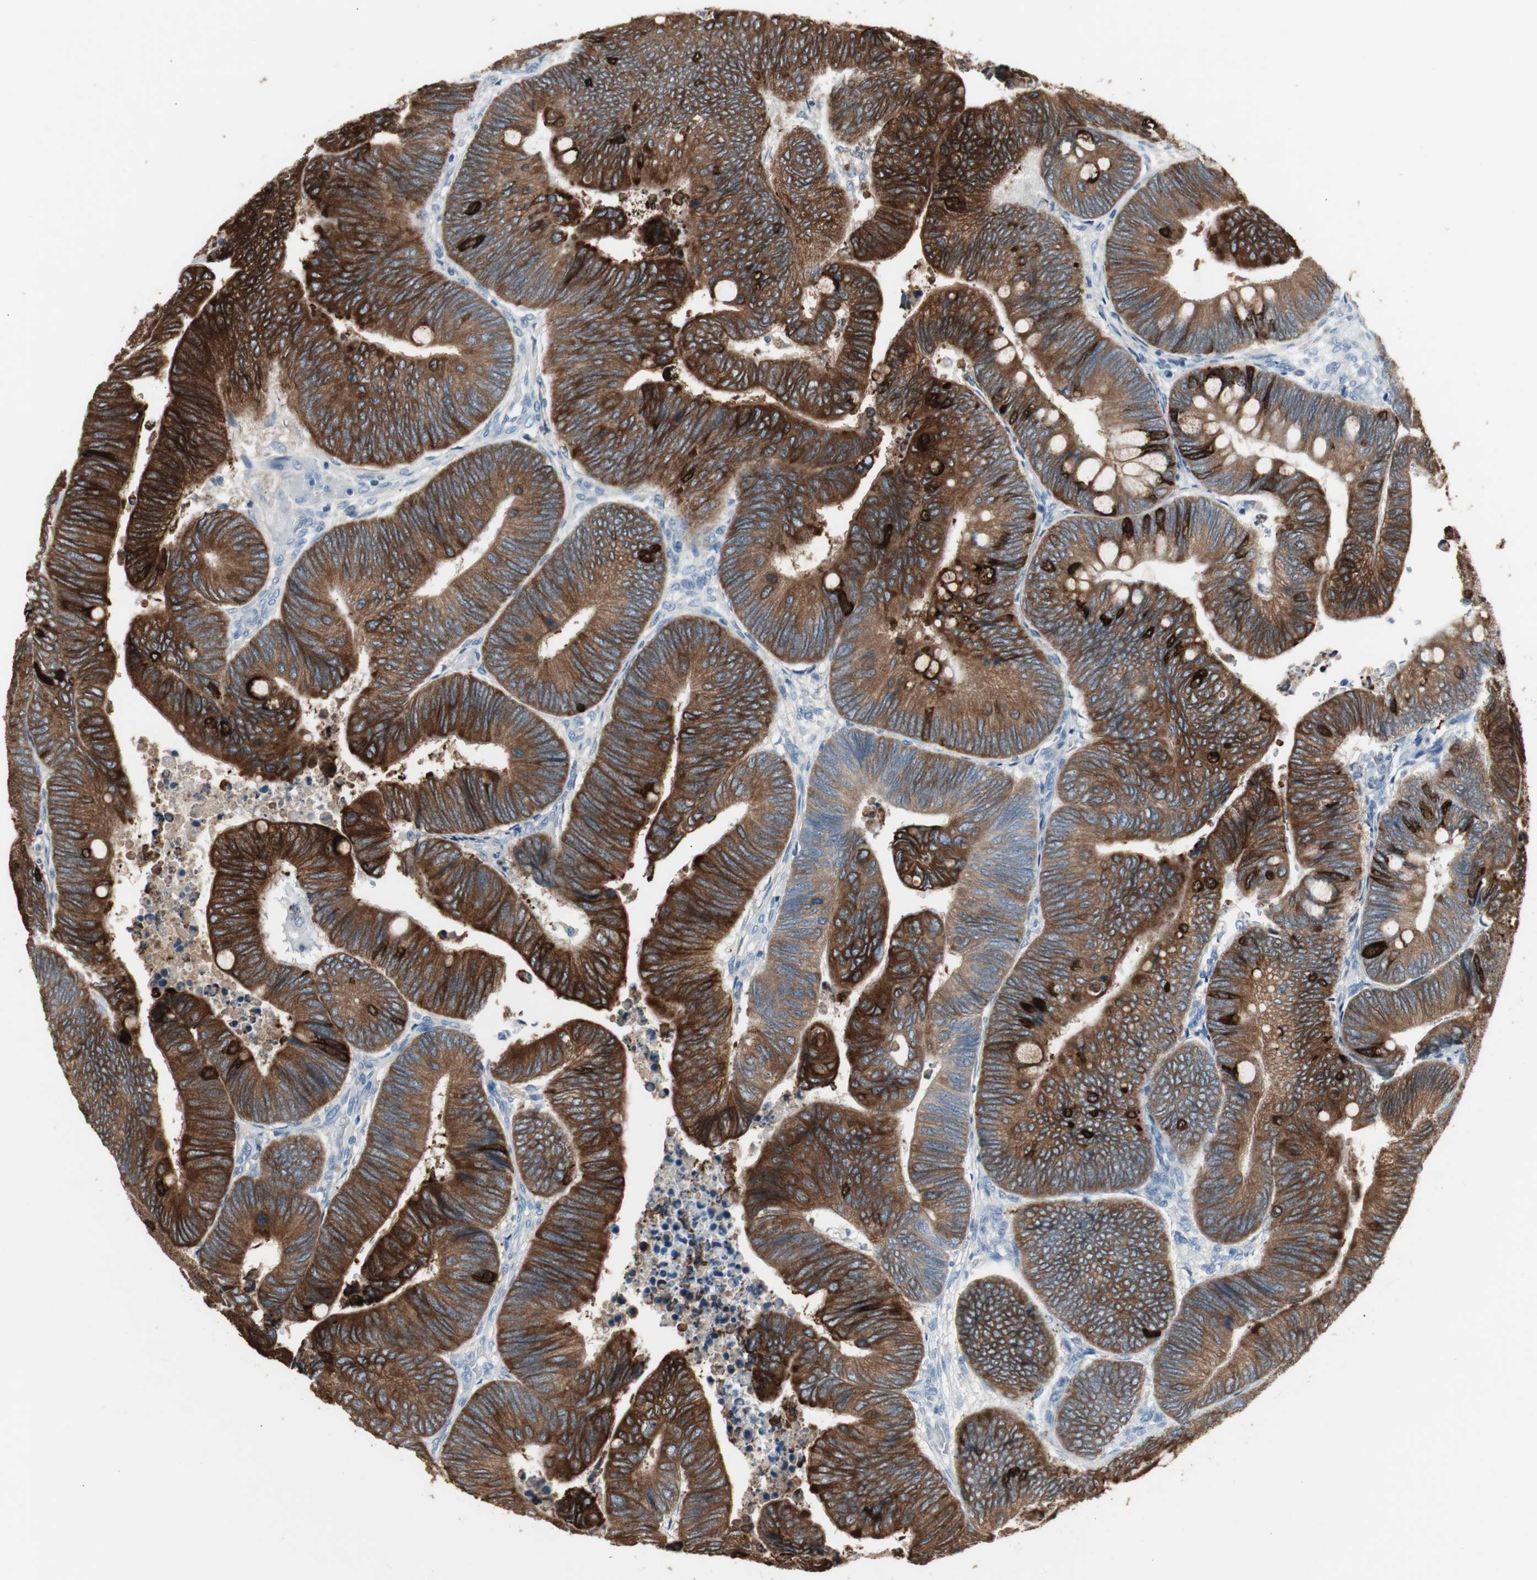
{"staining": {"intensity": "strong", "quantity": ">75%", "location": "cytoplasmic/membranous"}, "tissue": "colorectal cancer", "cell_type": "Tumor cells", "image_type": "cancer", "snomed": [{"axis": "morphology", "description": "Normal tissue, NOS"}, {"axis": "morphology", "description": "Adenocarcinoma, NOS"}, {"axis": "topography", "description": "Rectum"}, {"axis": "topography", "description": "Peripheral nerve tissue"}], "caption": "A high amount of strong cytoplasmic/membranous positivity is identified in about >75% of tumor cells in adenocarcinoma (colorectal) tissue.", "gene": "AGR2", "patient": {"sex": "male", "age": 92}}